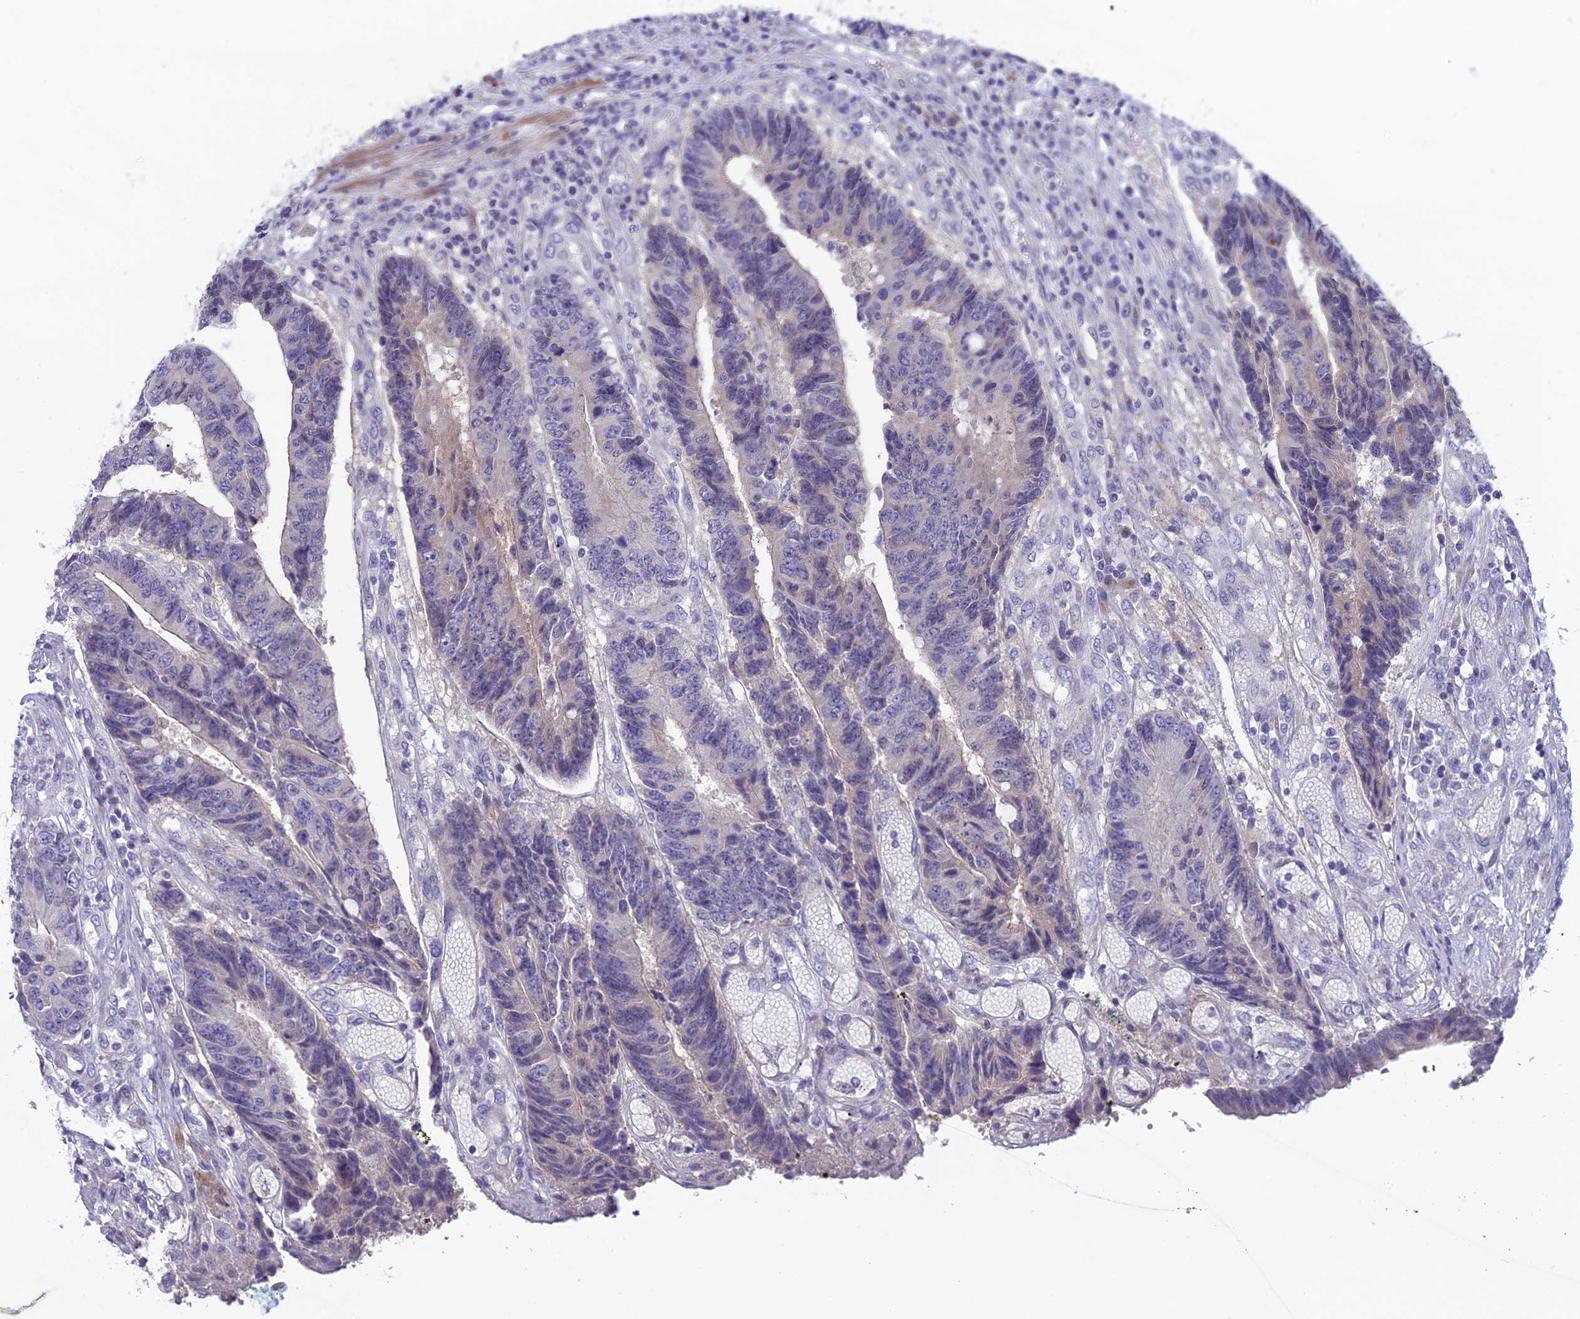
{"staining": {"intensity": "weak", "quantity": "<25%", "location": "cytoplasmic/membranous"}, "tissue": "colorectal cancer", "cell_type": "Tumor cells", "image_type": "cancer", "snomed": [{"axis": "morphology", "description": "Adenocarcinoma, NOS"}, {"axis": "topography", "description": "Rectum"}], "caption": "Immunohistochemistry photomicrograph of neoplastic tissue: colorectal cancer (adenocarcinoma) stained with DAB exhibits no significant protein positivity in tumor cells.", "gene": "XPO7", "patient": {"sex": "male", "age": 84}}